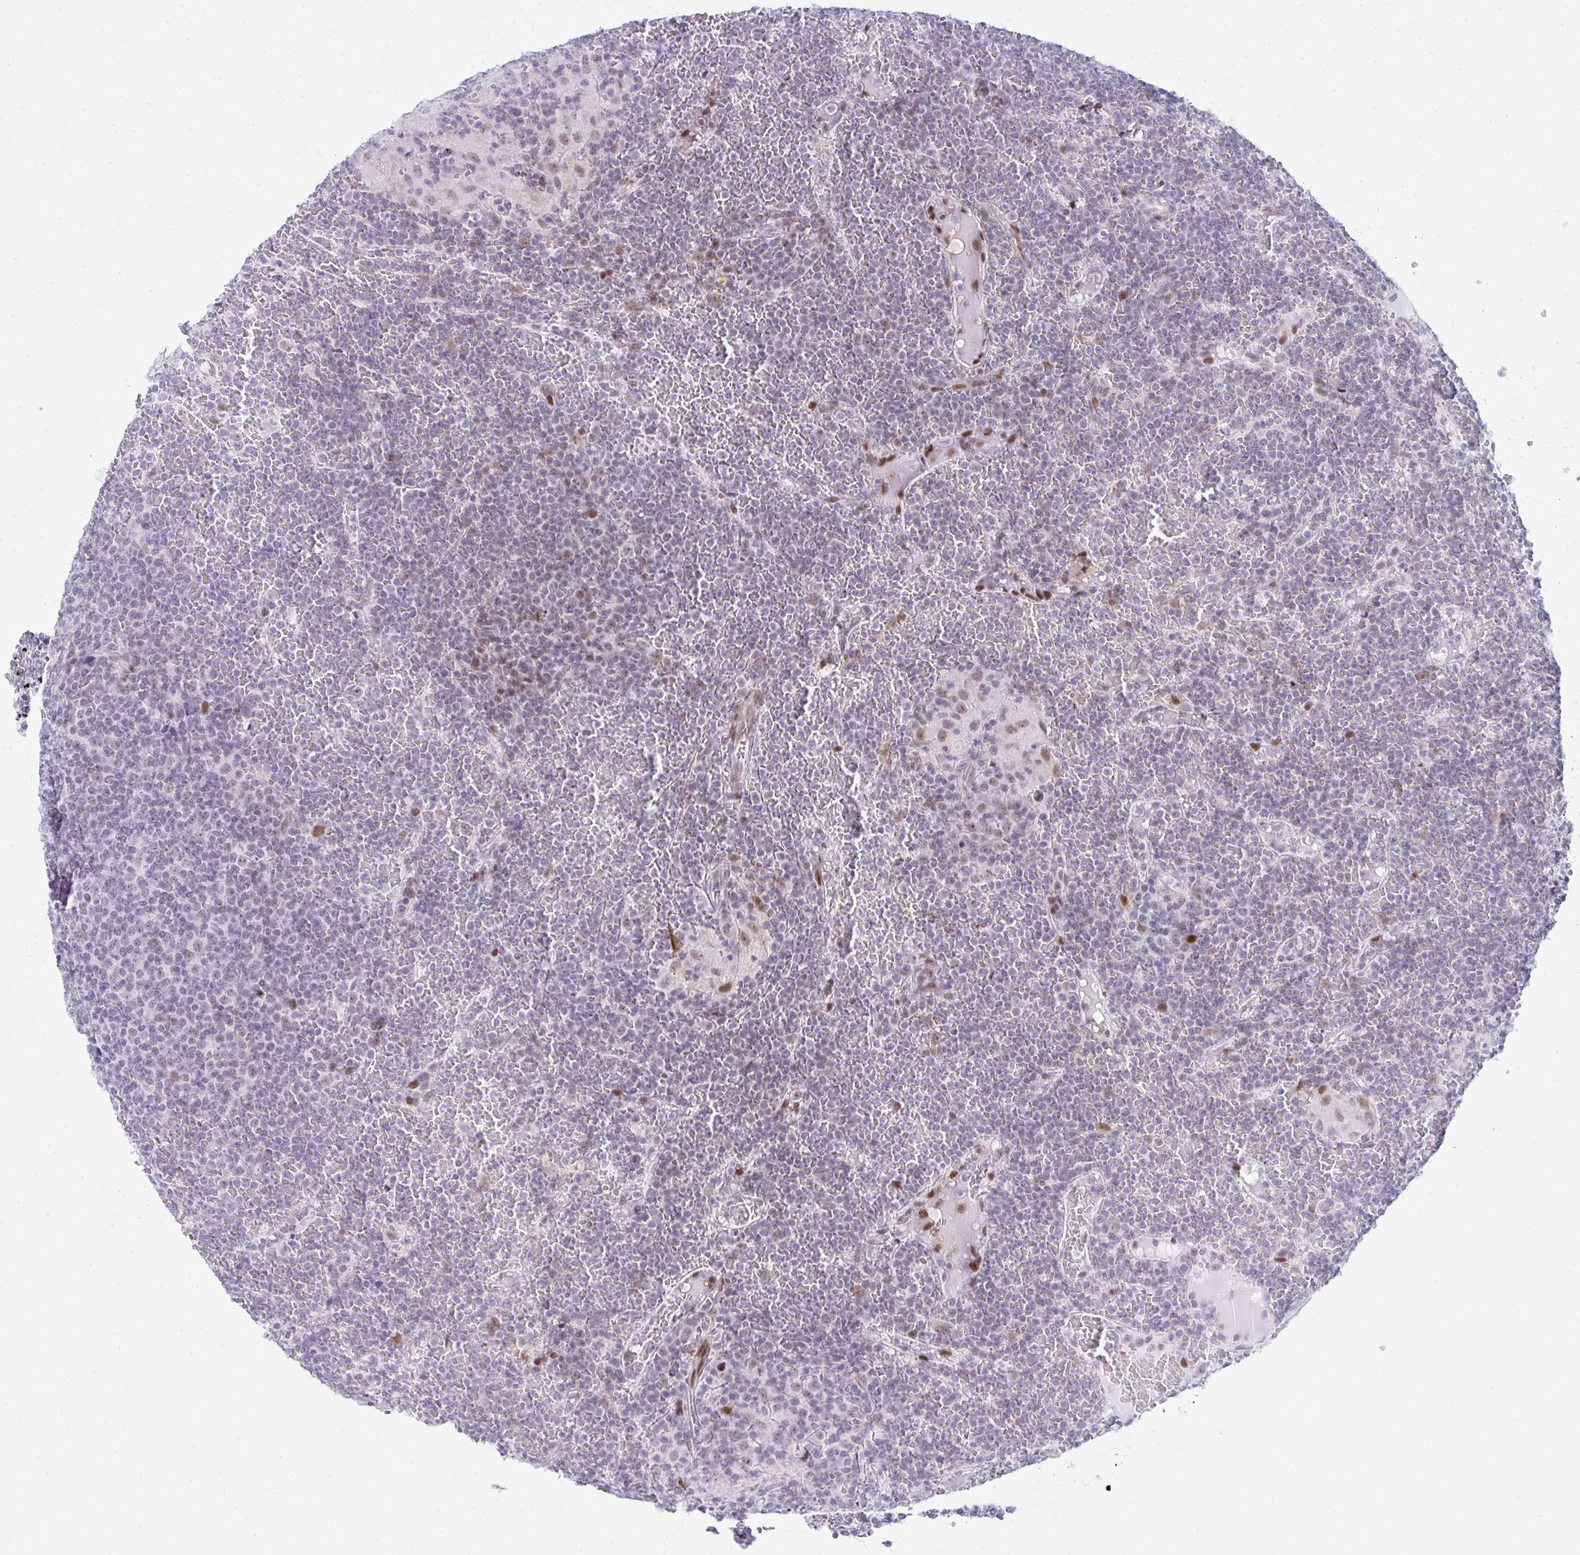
{"staining": {"intensity": "moderate", "quantity": "<25%", "location": "nuclear"}, "tissue": "lymphoma", "cell_type": "Tumor cells", "image_type": "cancer", "snomed": [{"axis": "morphology", "description": "Malignant lymphoma, non-Hodgkin's type, Low grade"}, {"axis": "topography", "description": "Spleen"}], "caption": "The micrograph exhibits staining of low-grade malignant lymphoma, non-Hodgkin's type, revealing moderate nuclear protein positivity (brown color) within tumor cells. Nuclei are stained in blue.", "gene": "GLDN", "patient": {"sex": "female", "age": 19}}